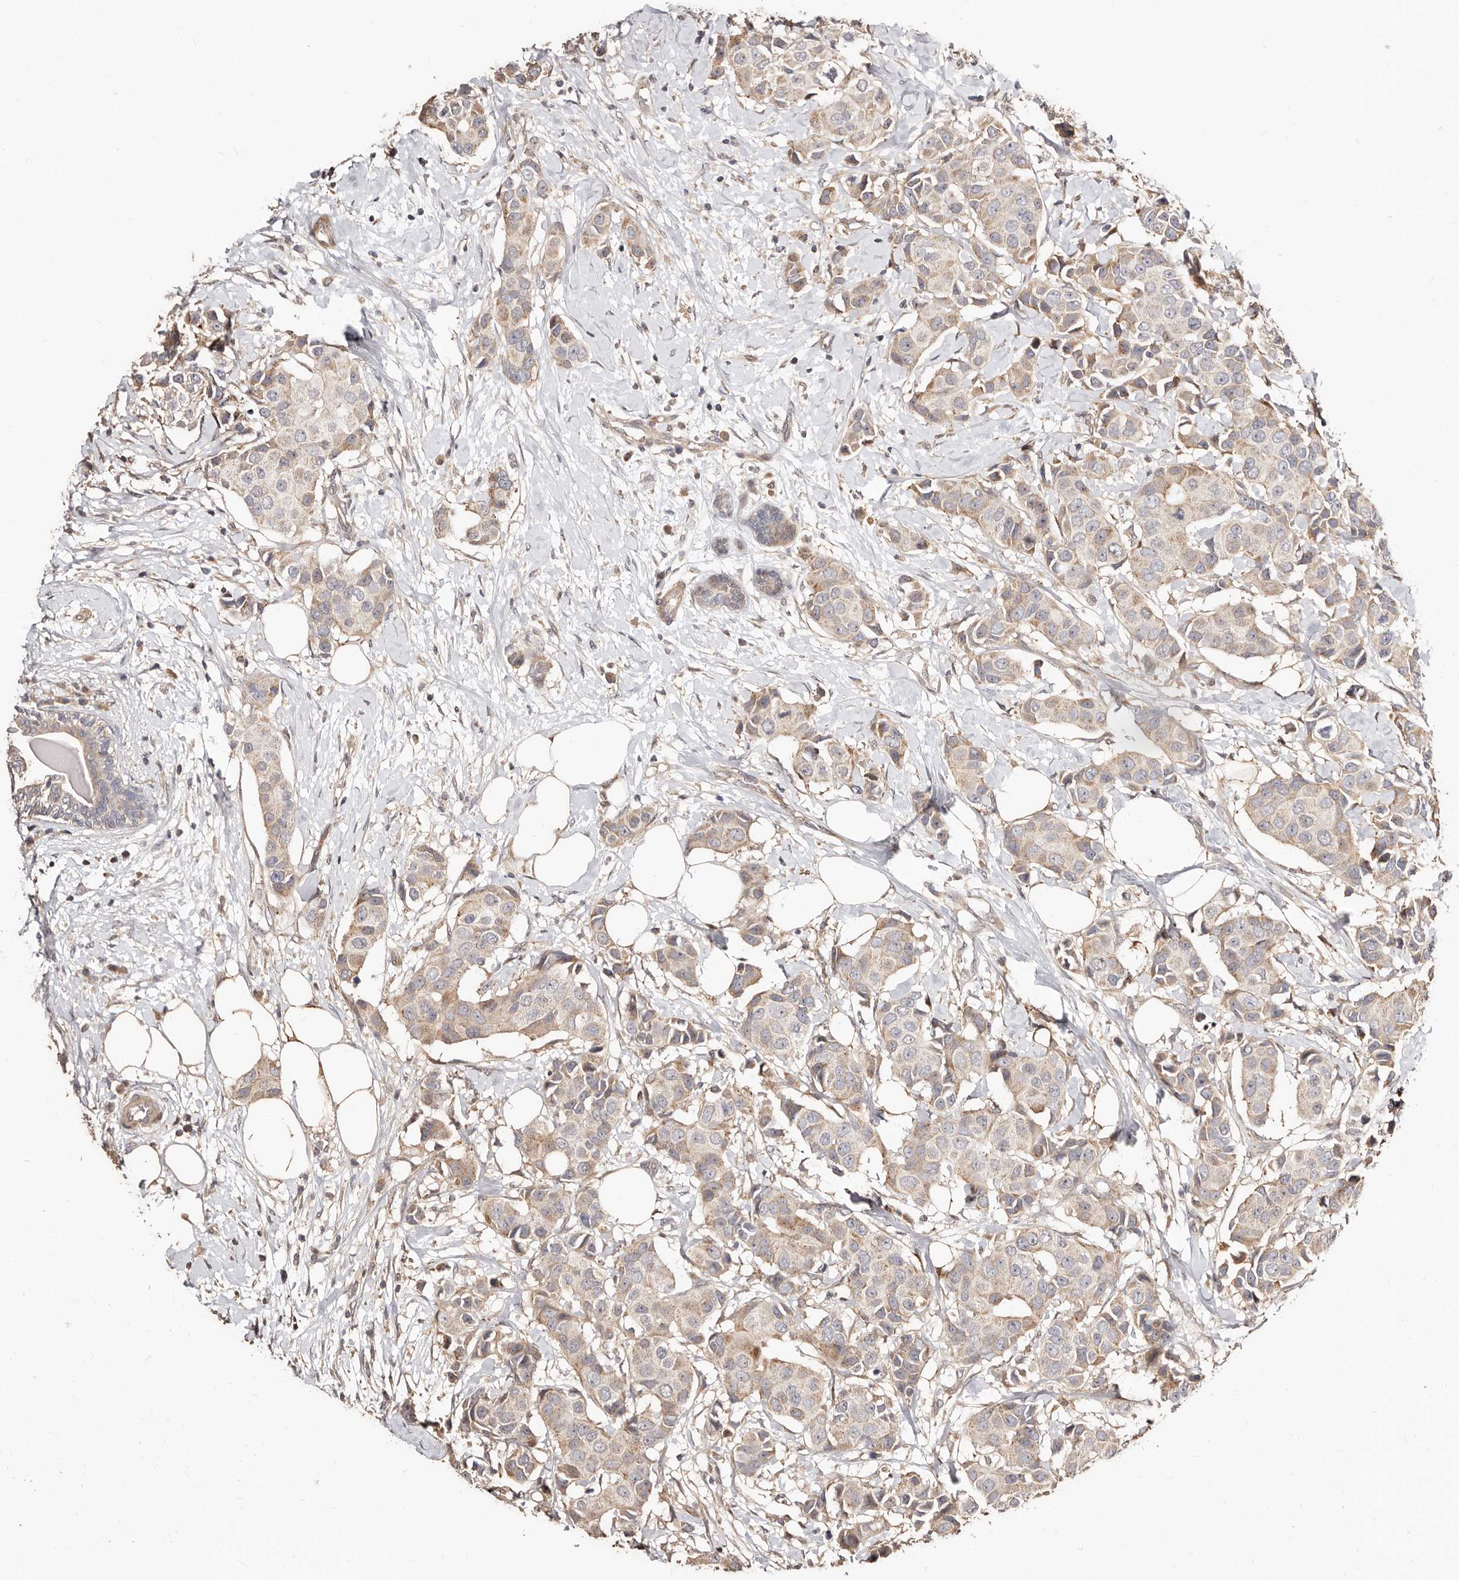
{"staining": {"intensity": "weak", "quantity": "25%-75%", "location": "cytoplasmic/membranous"}, "tissue": "breast cancer", "cell_type": "Tumor cells", "image_type": "cancer", "snomed": [{"axis": "morphology", "description": "Normal tissue, NOS"}, {"axis": "morphology", "description": "Duct carcinoma"}, {"axis": "topography", "description": "Breast"}], "caption": "DAB immunohistochemical staining of breast intraductal carcinoma shows weak cytoplasmic/membranous protein staining in approximately 25%-75% of tumor cells. (DAB = brown stain, brightfield microscopy at high magnification).", "gene": "APOL6", "patient": {"sex": "female", "age": 39}}